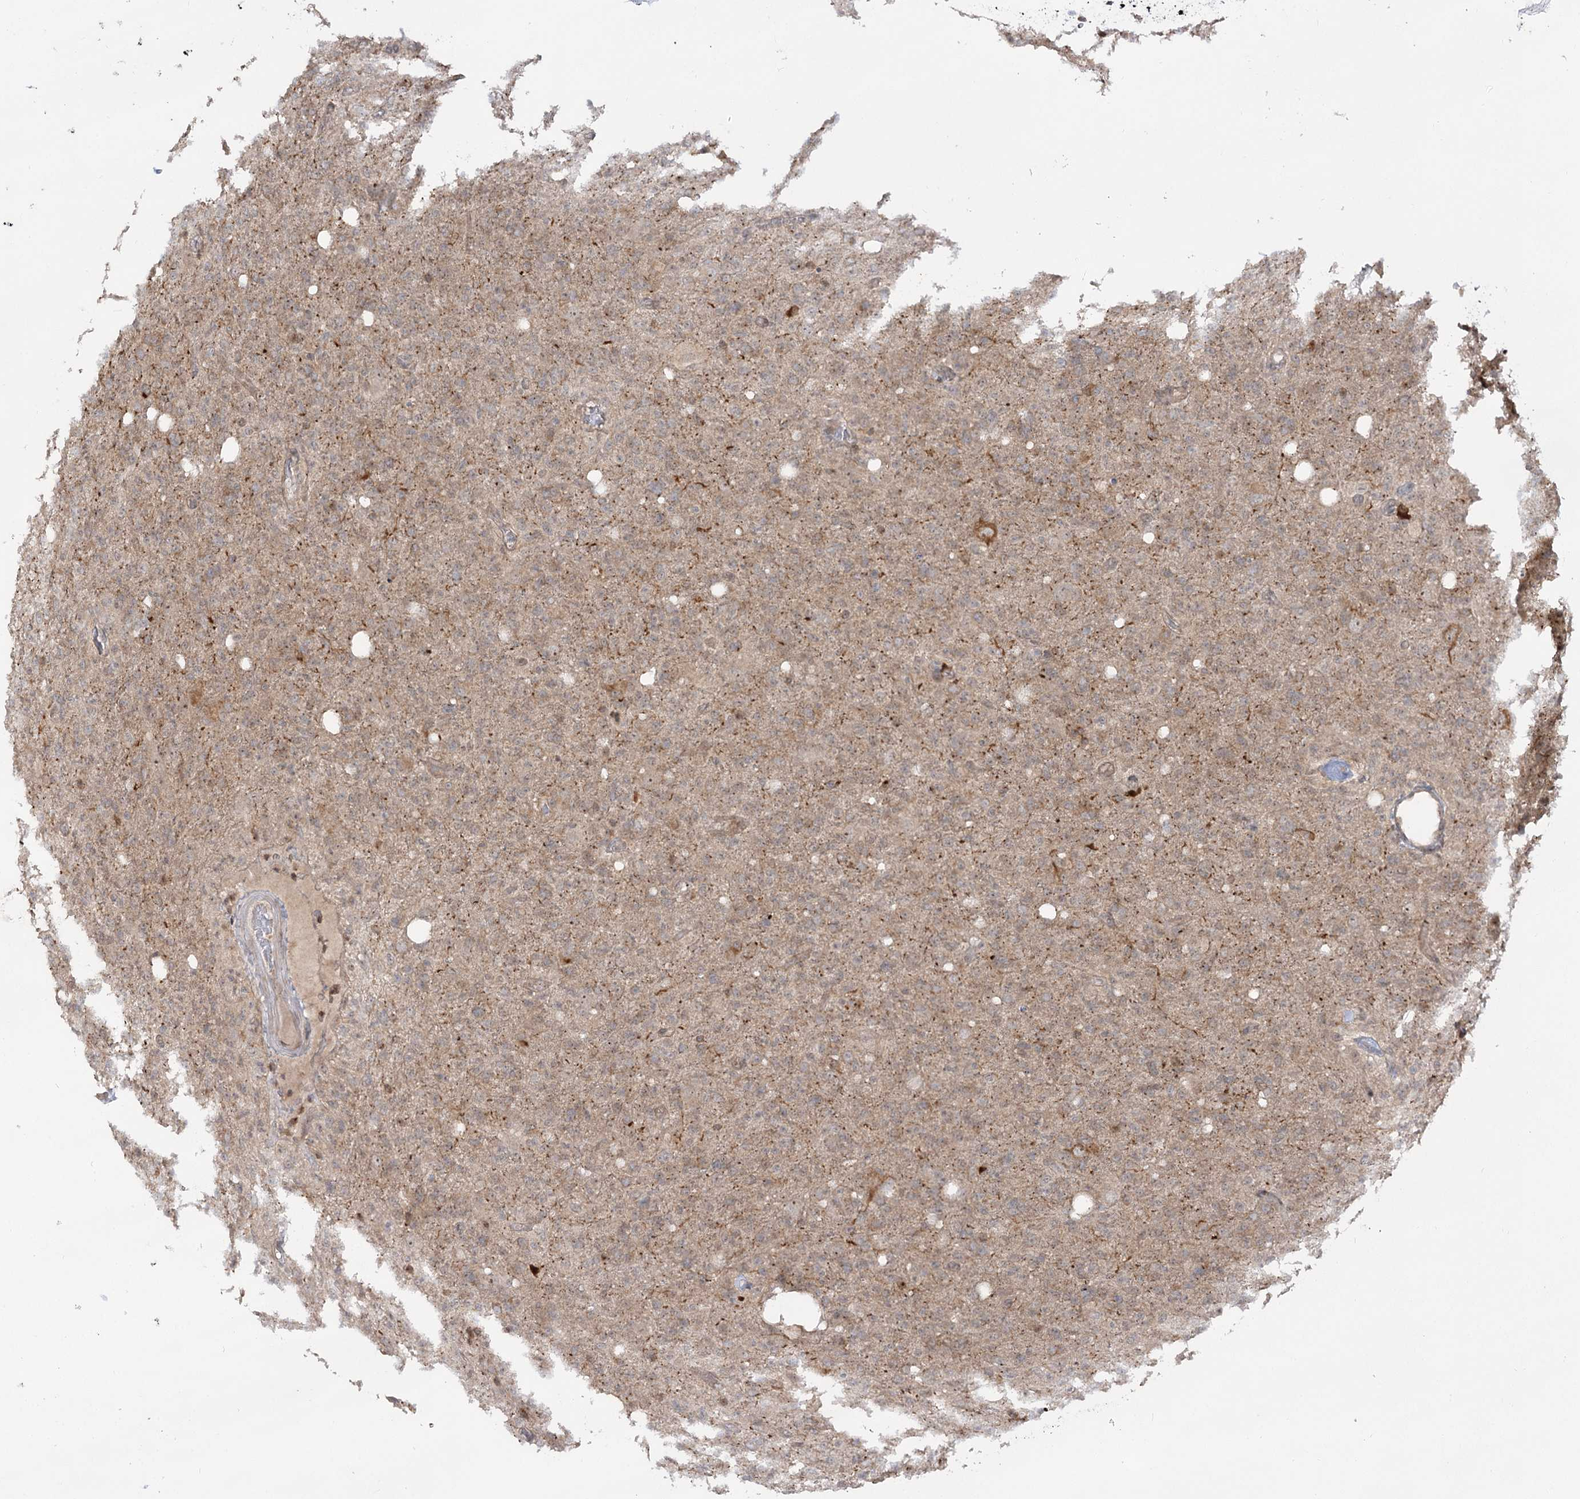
{"staining": {"intensity": "weak", "quantity": "25%-75%", "location": "cytoplasmic/membranous"}, "tissue": "glioma", "cell_type": "Tumor cells", "image_type": "cancer", "snomed": [{"axis": "morphology", "description": "Glioma, malignant, High grade"}, {"axis": "topography", "description": "Brain"}], "caption": "About 25%-75% of tumor cells in human malignant glioma (high-grade) demonstrate weak cytoplasmic/membranous protein staining as visualized by brown immunohistochemical staining.", "gene": "SYTL1", "patient": {"sex": "female", "age": 57}}